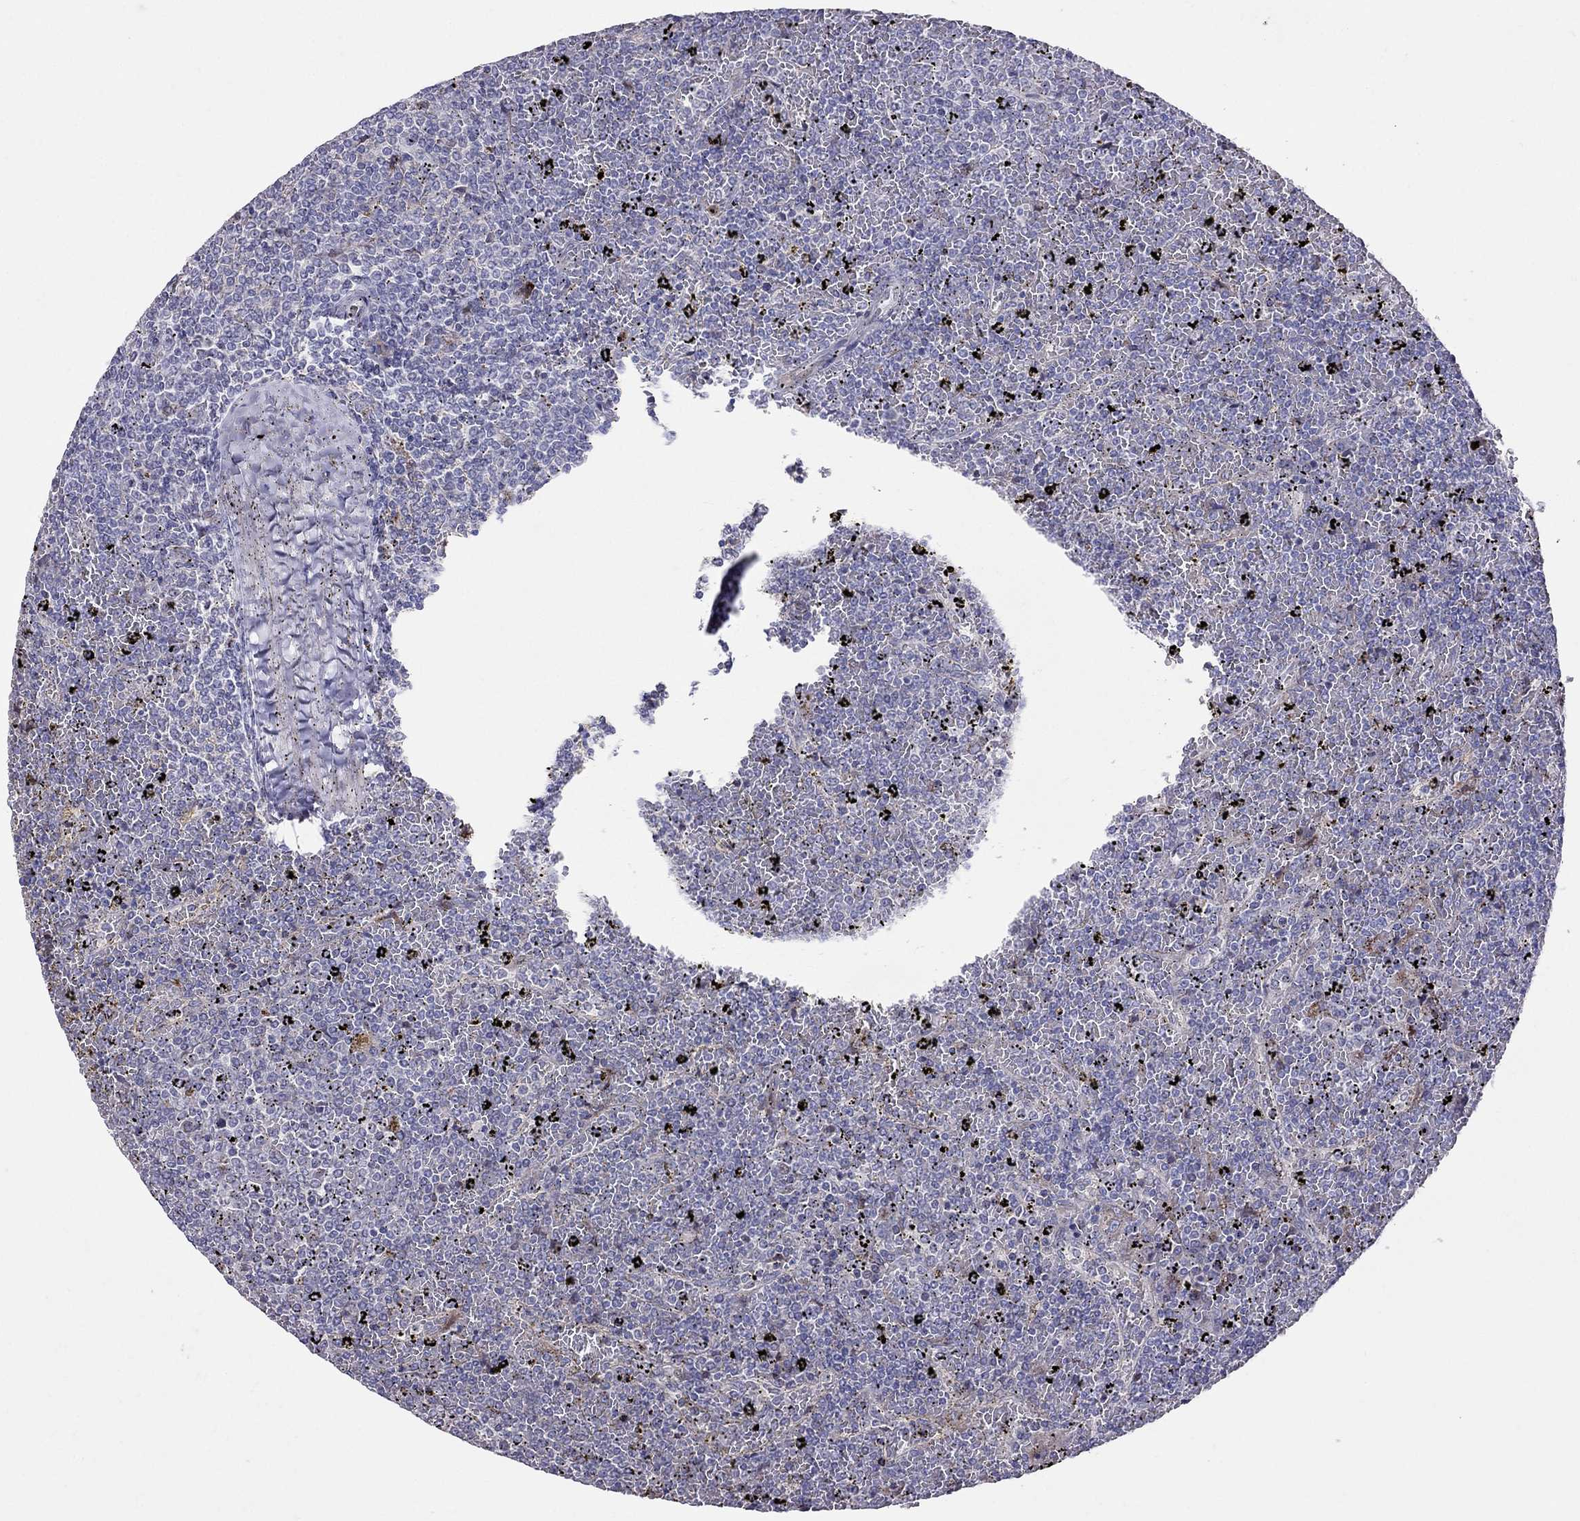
{"staining": {"intensity": "negative", "quantity": "none", "location": "none"}, "tissue": "lymphoma", "cell_type": "Tumor cells", "image_type": "cancer", "snomed": [{"axis": "morphology", "description": "Malignant lymphoma, non-Hodgkin's type, Low grade"}, {"axis": "topography", "description": "Spleen"}], "caption": "Low-grade malignant lymphoma, non-Hodgkin's type was stained to show a protein in brown. There is no significant positivity in tumor cells.", "gene": "MAGEB4", "patient": {"sex": "female", "age": 77}}